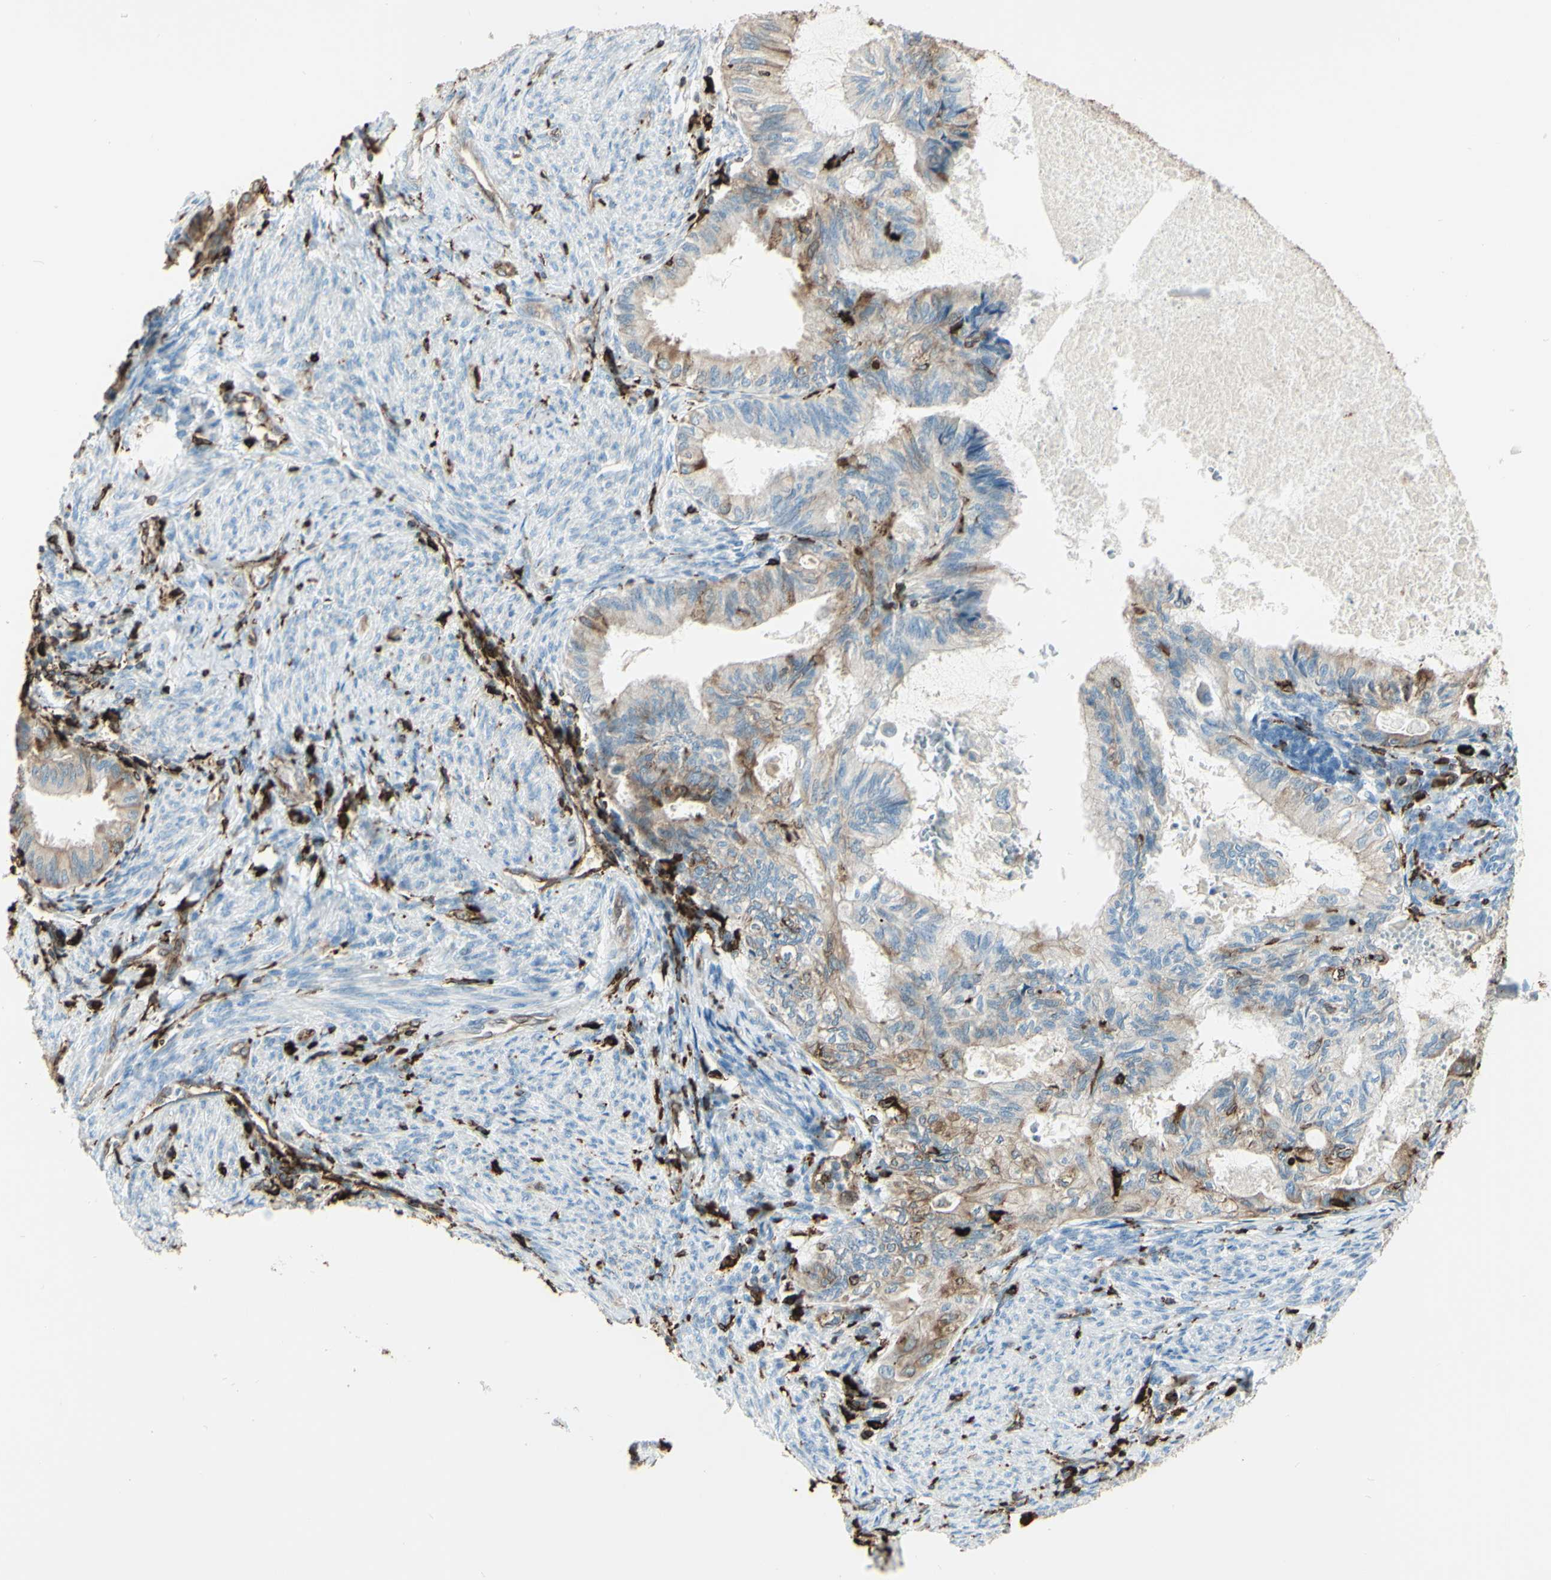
{"staining": {"intensity": "moderate", "quantity": "25%-75%", "location": "cytoplasmic/membranous"}, "tissue": "cervical cancer", "cell_type": "Tumor cells", "image_type": "cancer", "snomed": [{"axis": "morphology", "description": "Normal tissue, NOS"}, {"axis": "morphology", "description": "Adenocarcinoma, NOS"}, {"axis": "topography", "description": "Cervix"}, {"axis": "topography", "description": "Endometrium"}], "caption": "This micrograph exhibits immunohistochemistry staining of human cervical cancer (adenocarcinoma), with medium moderate cytoplasmic/membranous expression in about 25%-75% of tumor cells.", "gene": "CD74", "patient": {"sex": "female", "age": 86}}